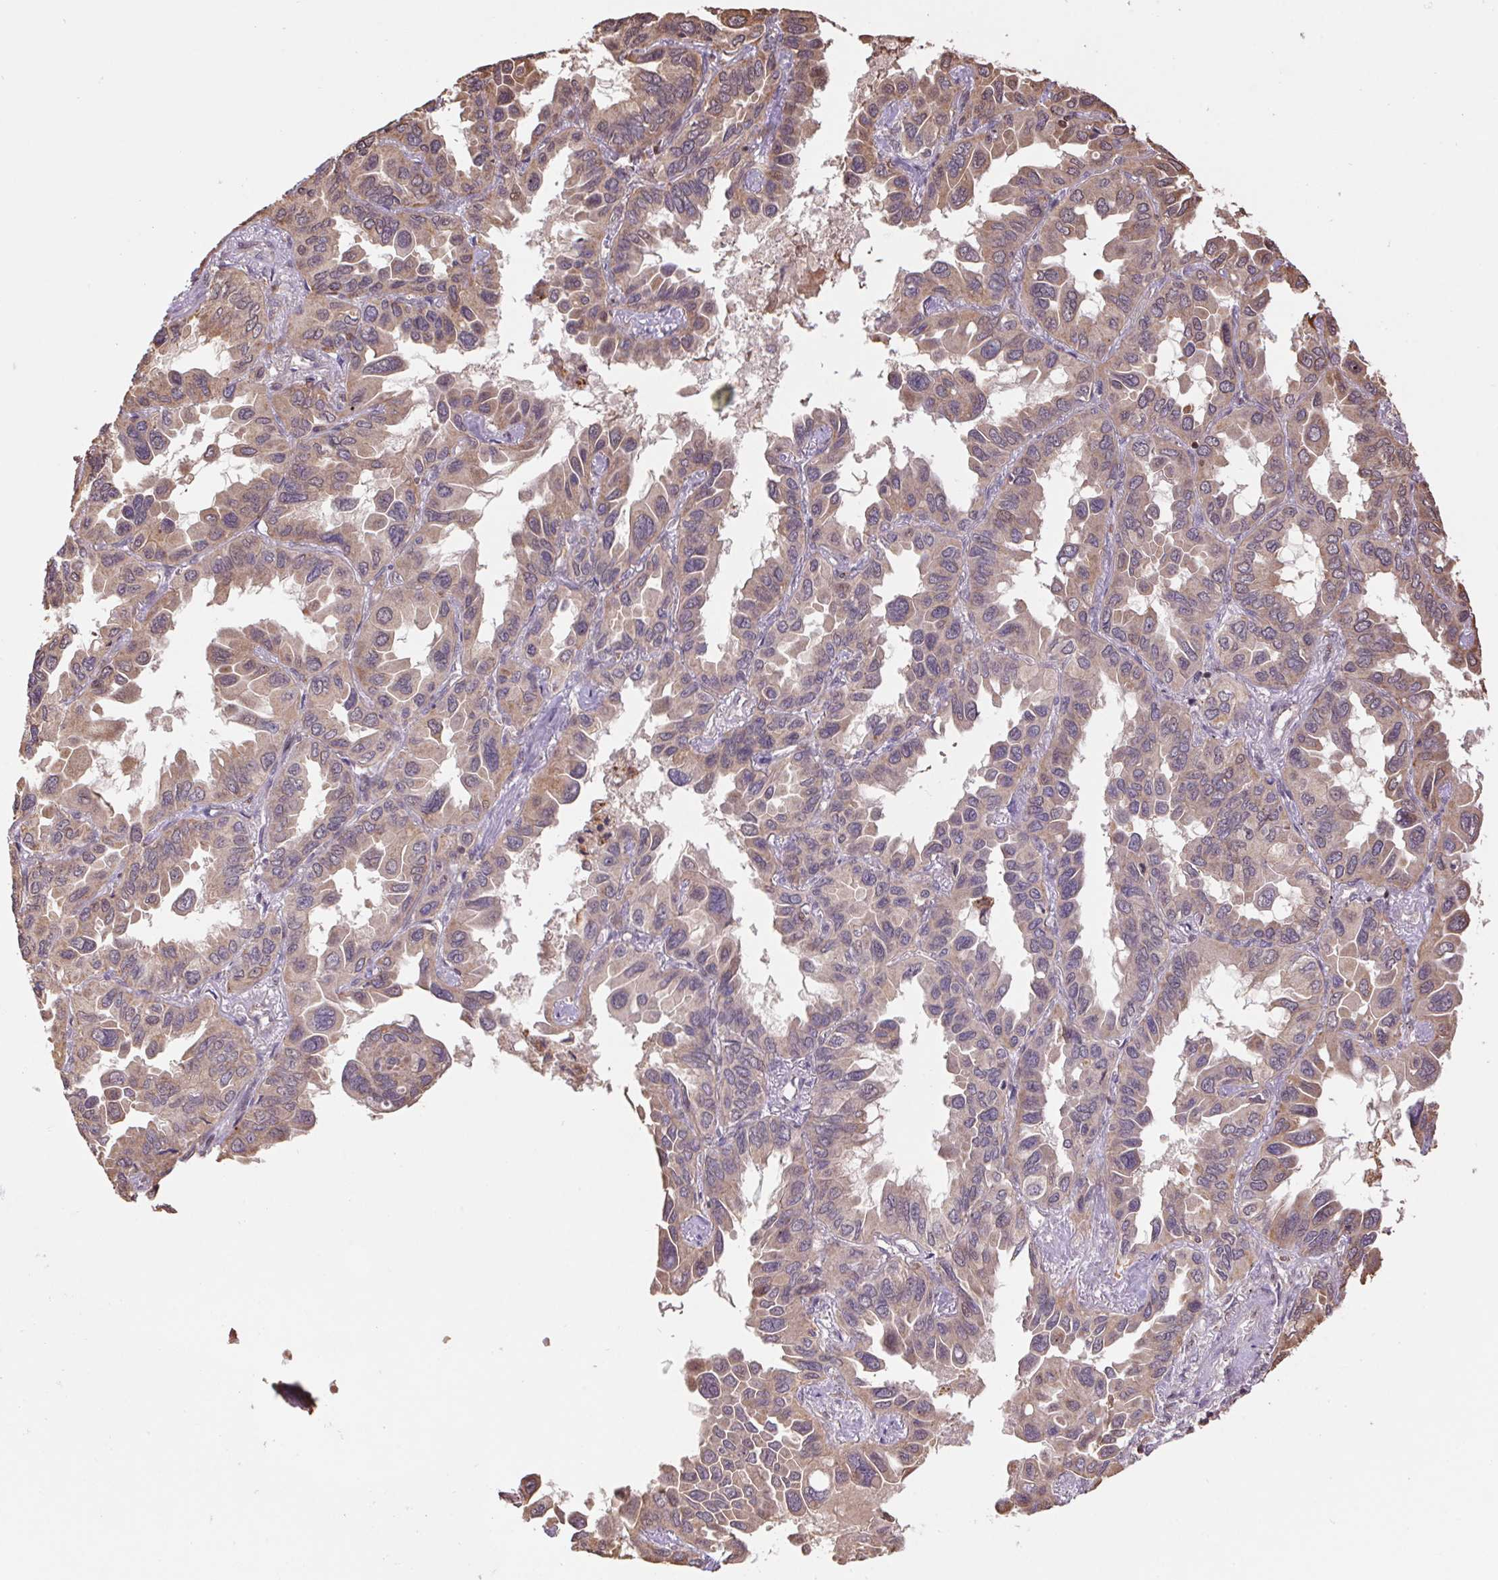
{"staining": {"intensity": "weak", "quantity": ">75%", "location": "cytoplasmic/membranous"}, "tissue": "lung cancer", "cell_type": "Tumor cells", "image_type": "cancer", "snomed": [{"axis": "morphology", "description": "Adenocarcinoma, NOS"}, {"axis": "topography", "description": "Lung"}], "caption": "Immunohistochemistry (IHC) of lung cancer (adenocarcinoma) exhibits low levels of weak cytoplasmic/membranous expression in approximately >75% of tumor cells.", "gene": "PDHA1", "patient": {"sex": "male", "age": 64}}